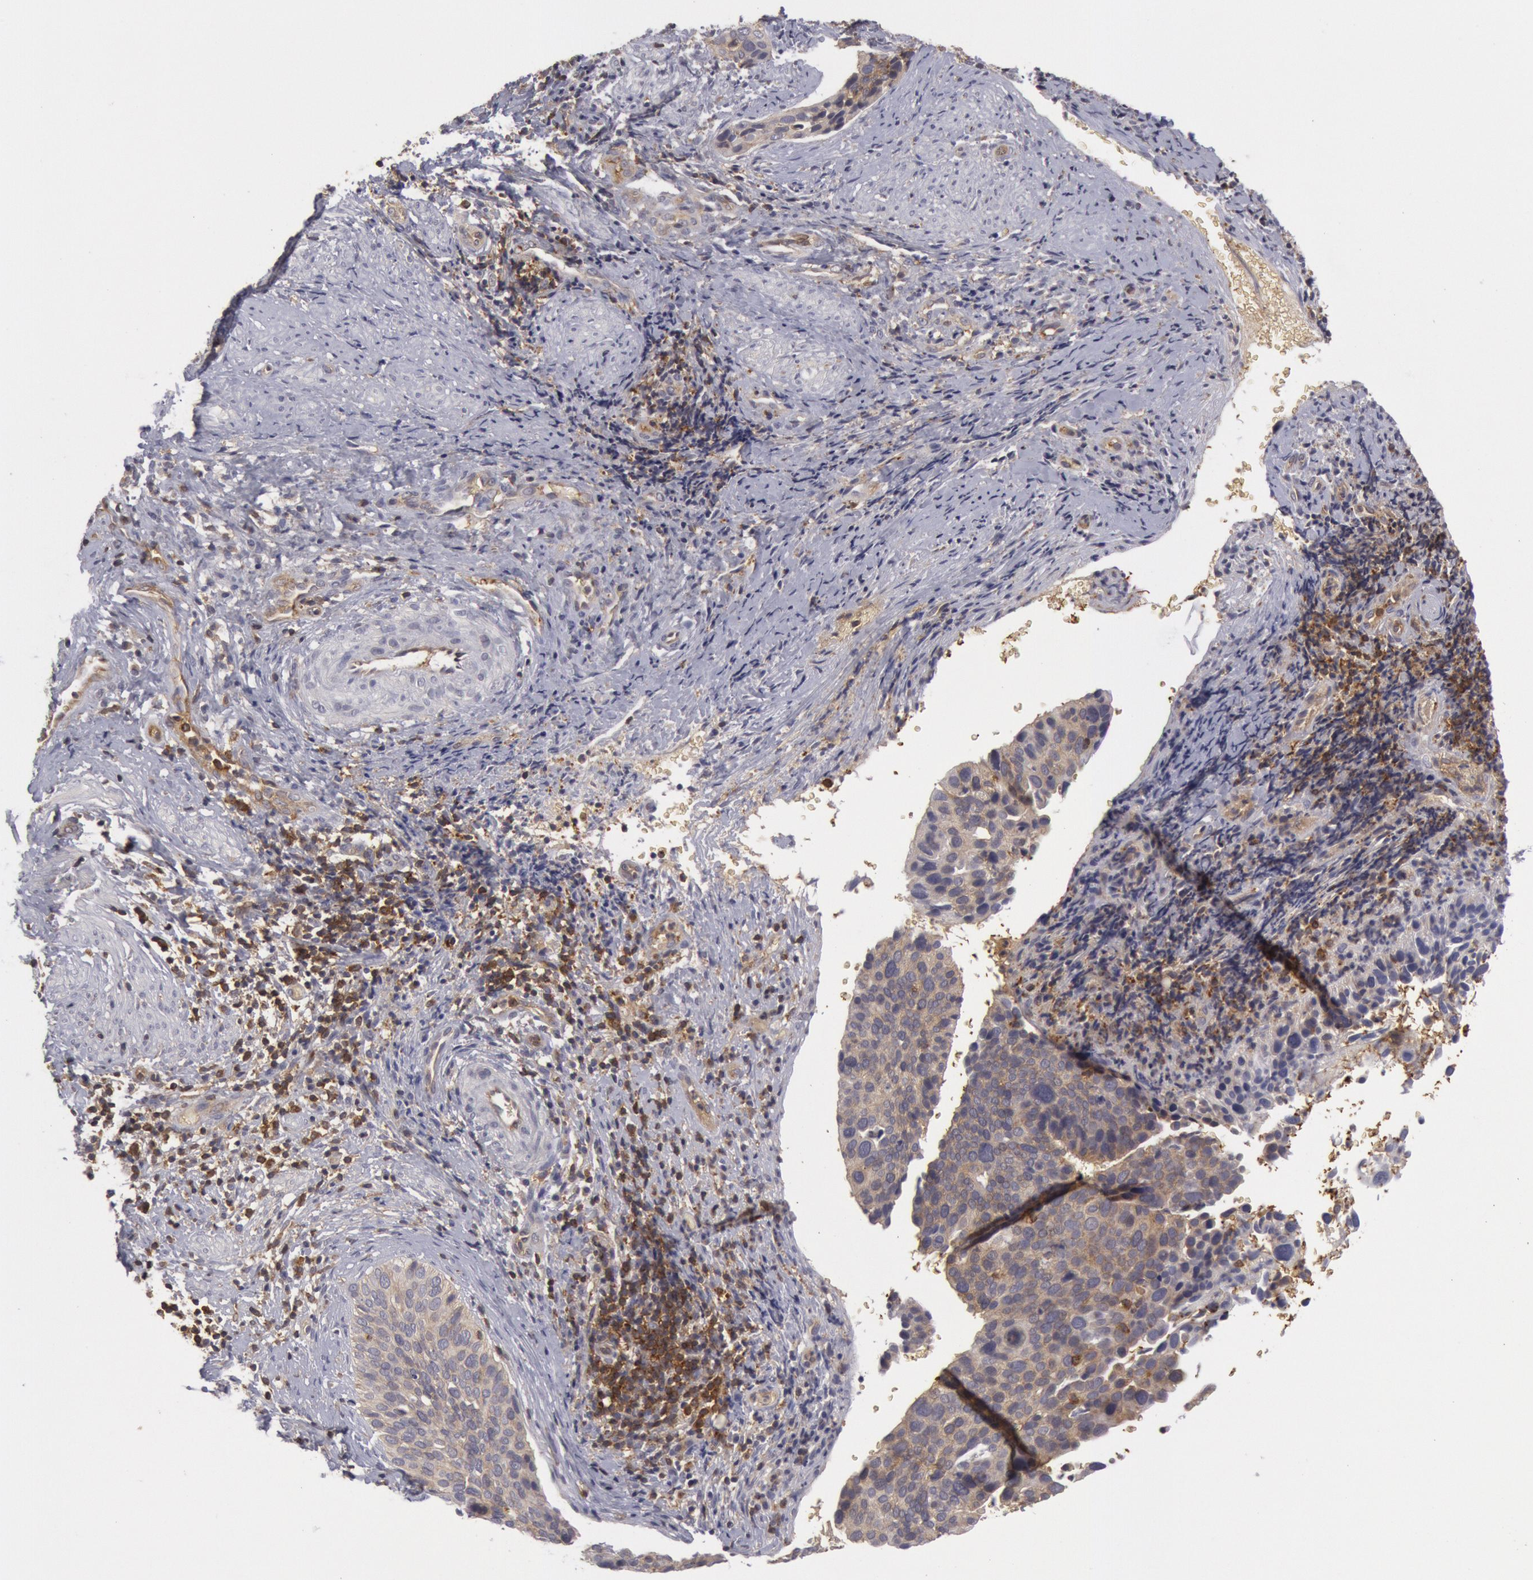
{"staining": {"intensity": "weak", "quantity": ">75%", "location": "cytoplasmic/membranous"}, "tissue": "cervical cancer", "cell_type": "Tumor cells", "image_type": "cancer", "snomed": [{"axis": "morphology", "description": "Squamous cell carcinoma, NOS"}, {"axis": "topography", "description": "Cervix"}], "caption": "A brown stain labels weak cytoplasmic/membranous staining of a protein in human squamous cell carcinoma (cervical) tumor cells. Ihc stains the protein in brown and the nuclei are stained blue.", "gene": "IKBKB", "patient": {"sex": "female", "age": 31}}